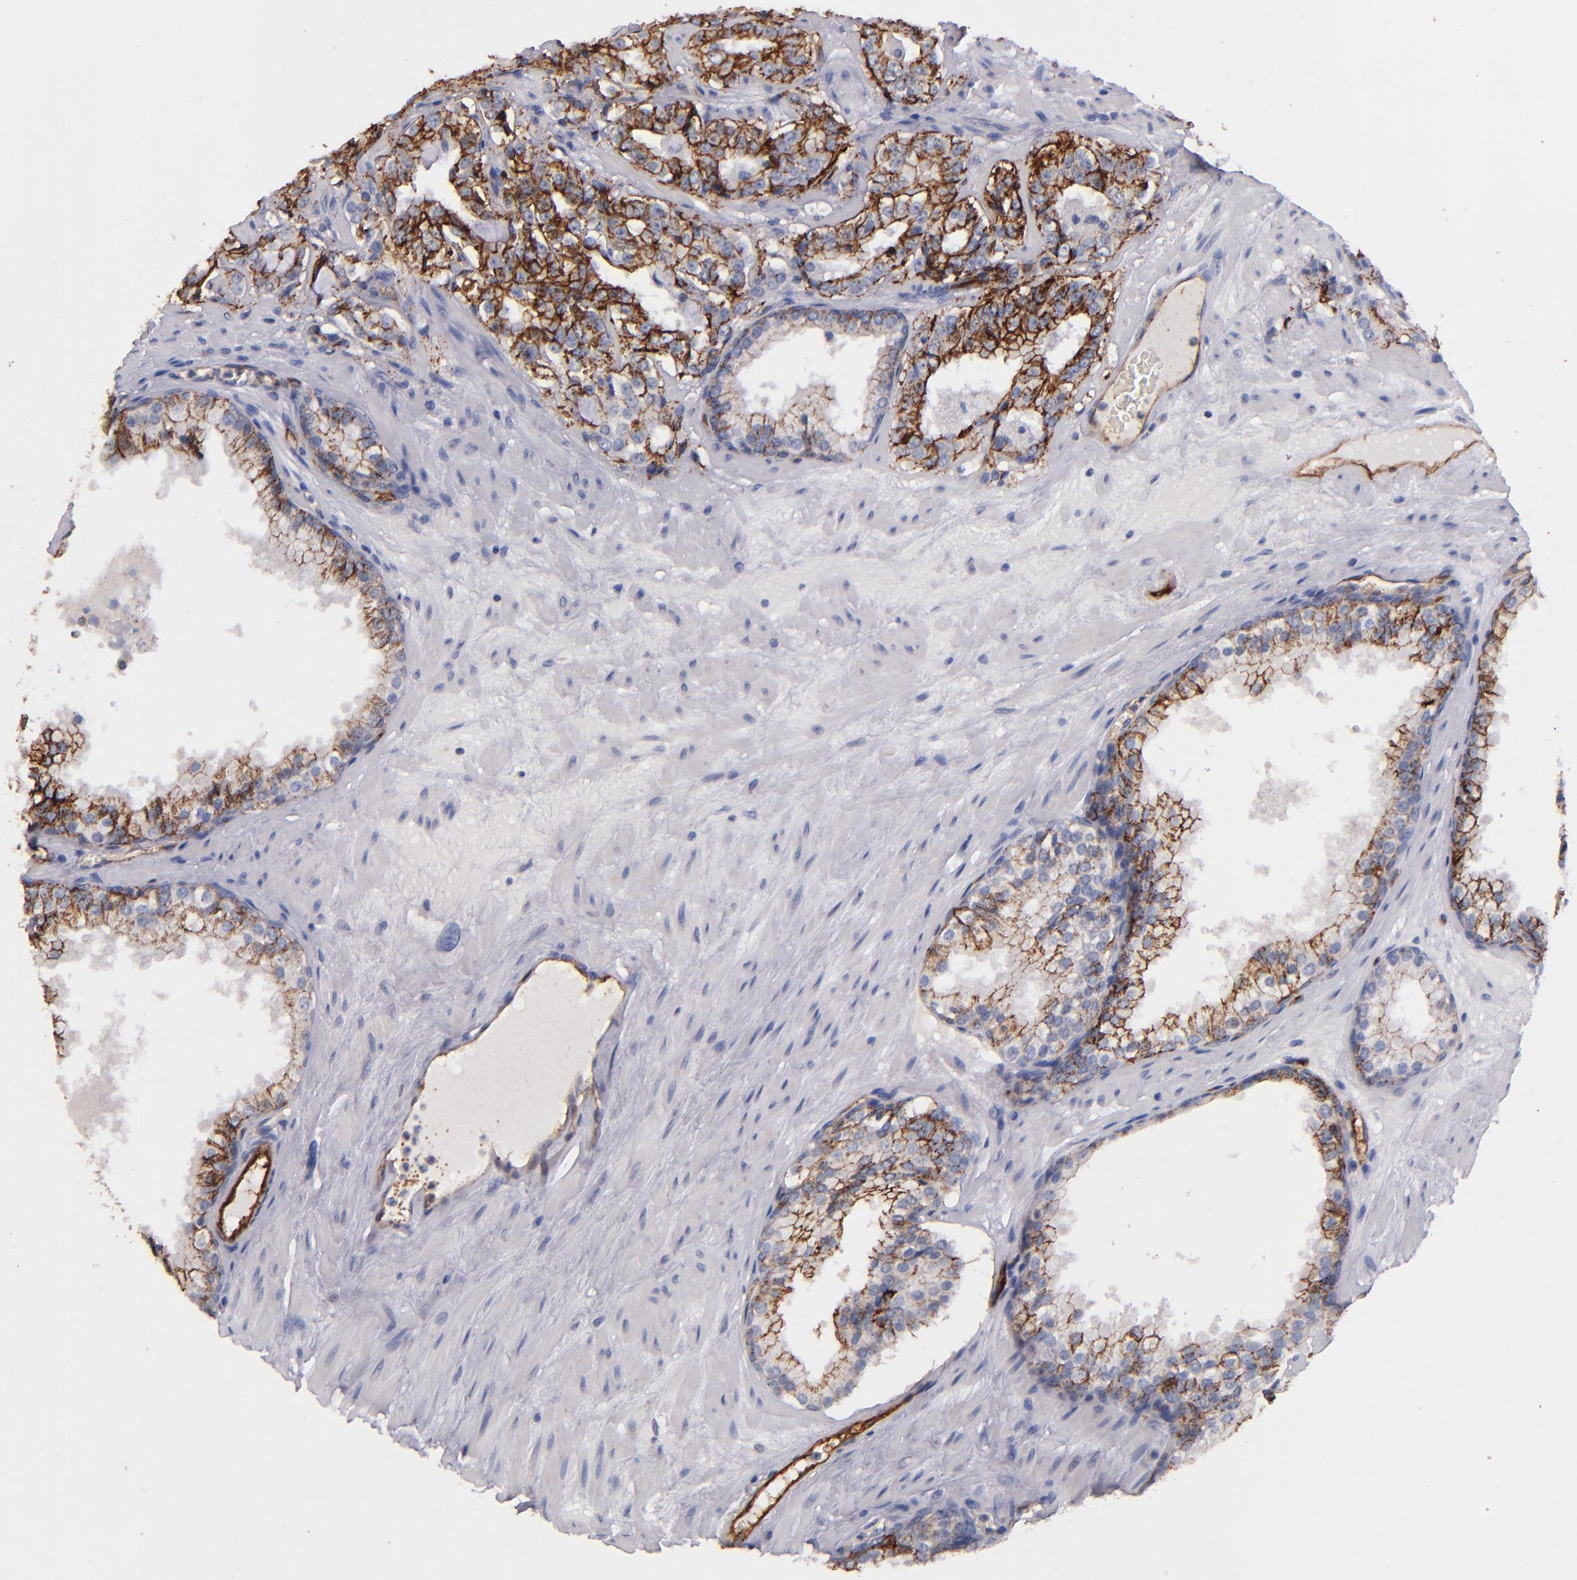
{"staining": {"intensity": "strong", "quantity": ">75%", "location": "cytoplasmic/membranous"}, "tissue": "prostate cancer", "cell_type": "Tumor cells", "image_type": "cancer", "snomed": [{"axis": "morphology", "description": "Adenocarcinoma, Medium grade"}, {"axis": "topography", "description": "Prostate"}], "caption": "This image shows IHC staining of medium-grade adenocarcinoma (prostate), with high strong cytoplasmic/membranous positivity in about >75% of tumor cells.", "gene": "CLDN5", "patient": {"sex": "male", "age": 60}}